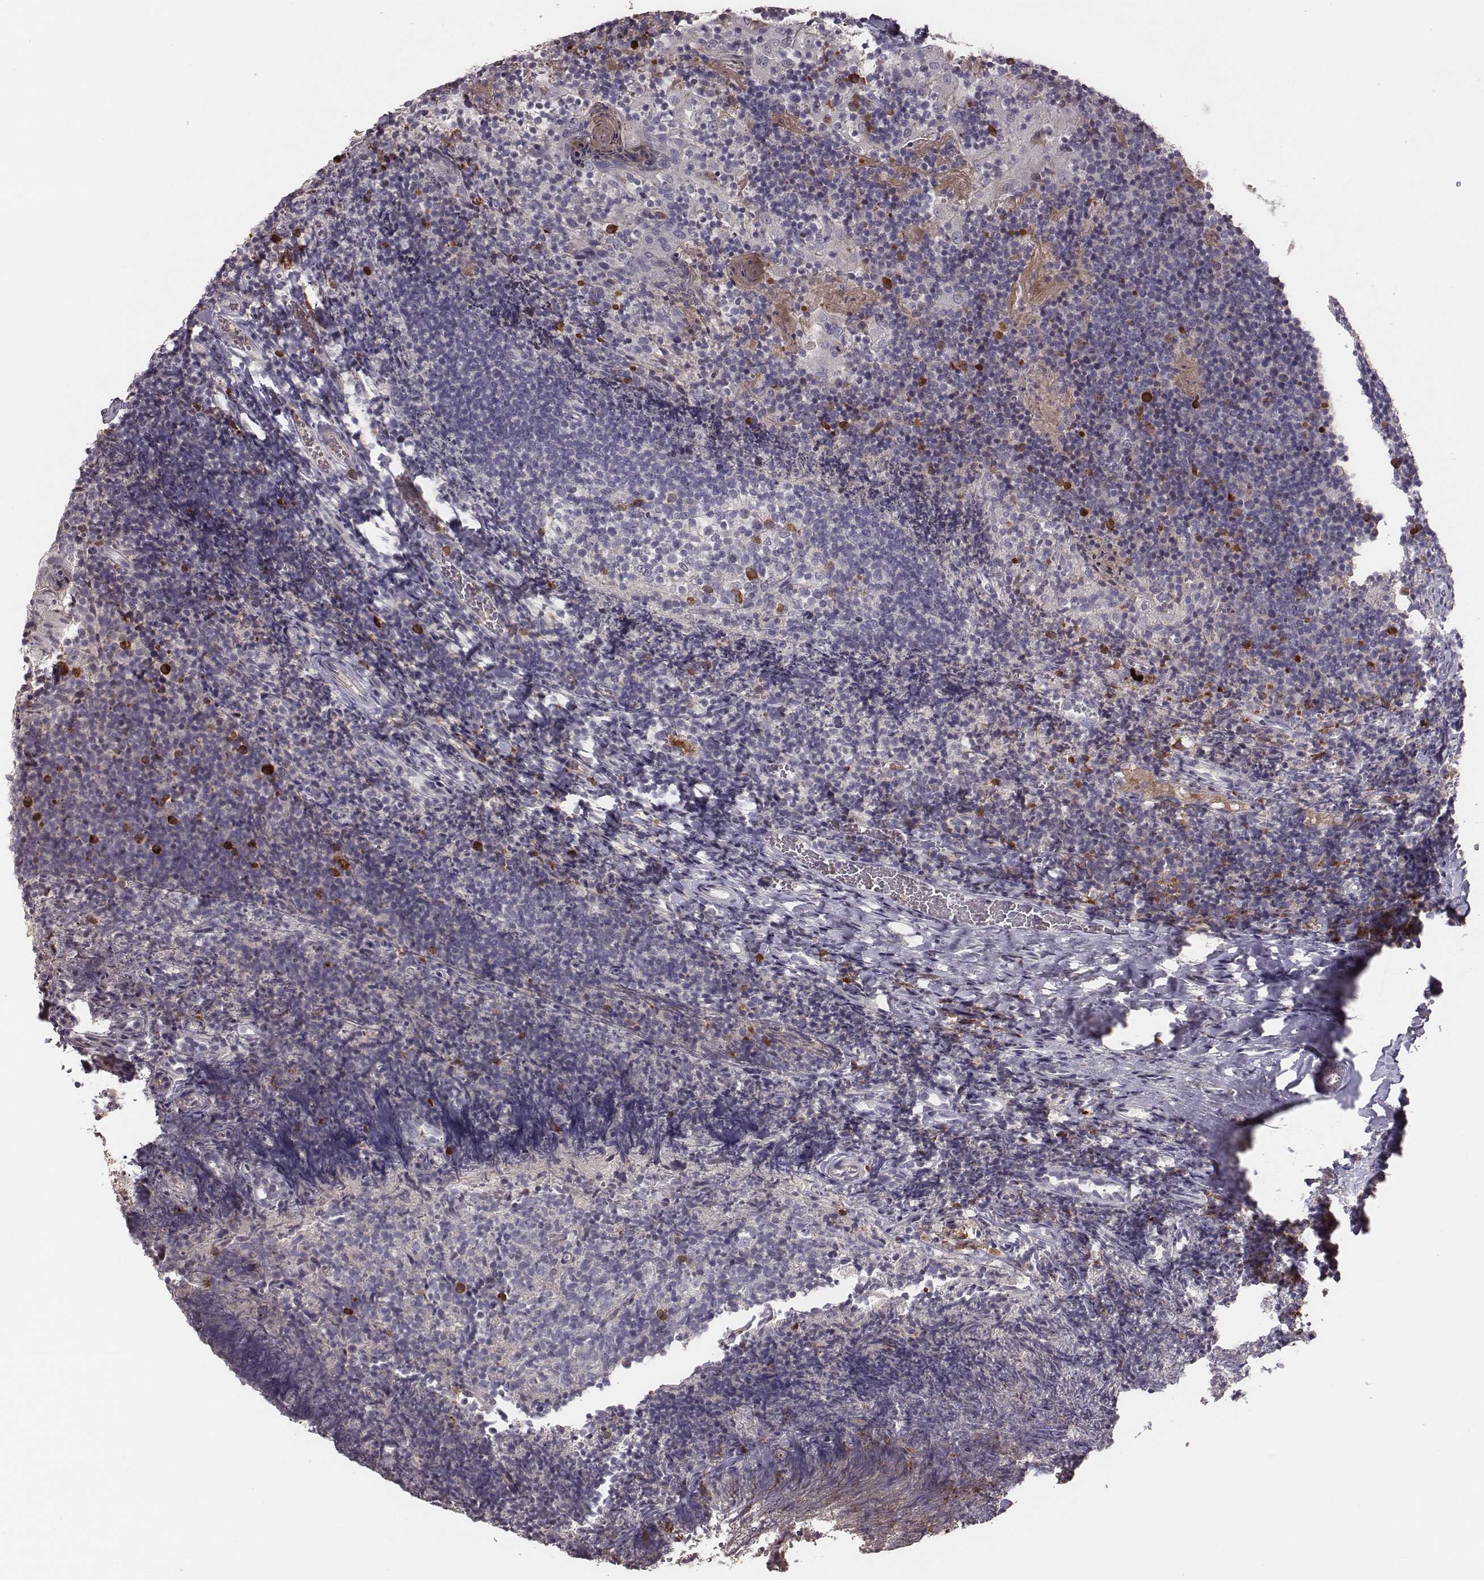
{"staining": {"intensity": "negative", "quantity": "none", "location": "none"}, "tissue": "tonsil", "cell_type": "Germinal center cells", "image_type": "normal", "snomed": [{"axis": "morphology", "description": "Normal tissue, NOS"}, {"axis": "topography", "description": "Tonsil"}], "caption": "Germinal center cells show no significant protein positivity in normal tonsil. The staining is performed using DAB brown chromogen with nuclei counter-stained in using hematoxylin.", "gene": "SLC22A6", "patient": {"sex": "female", "age": 10}}